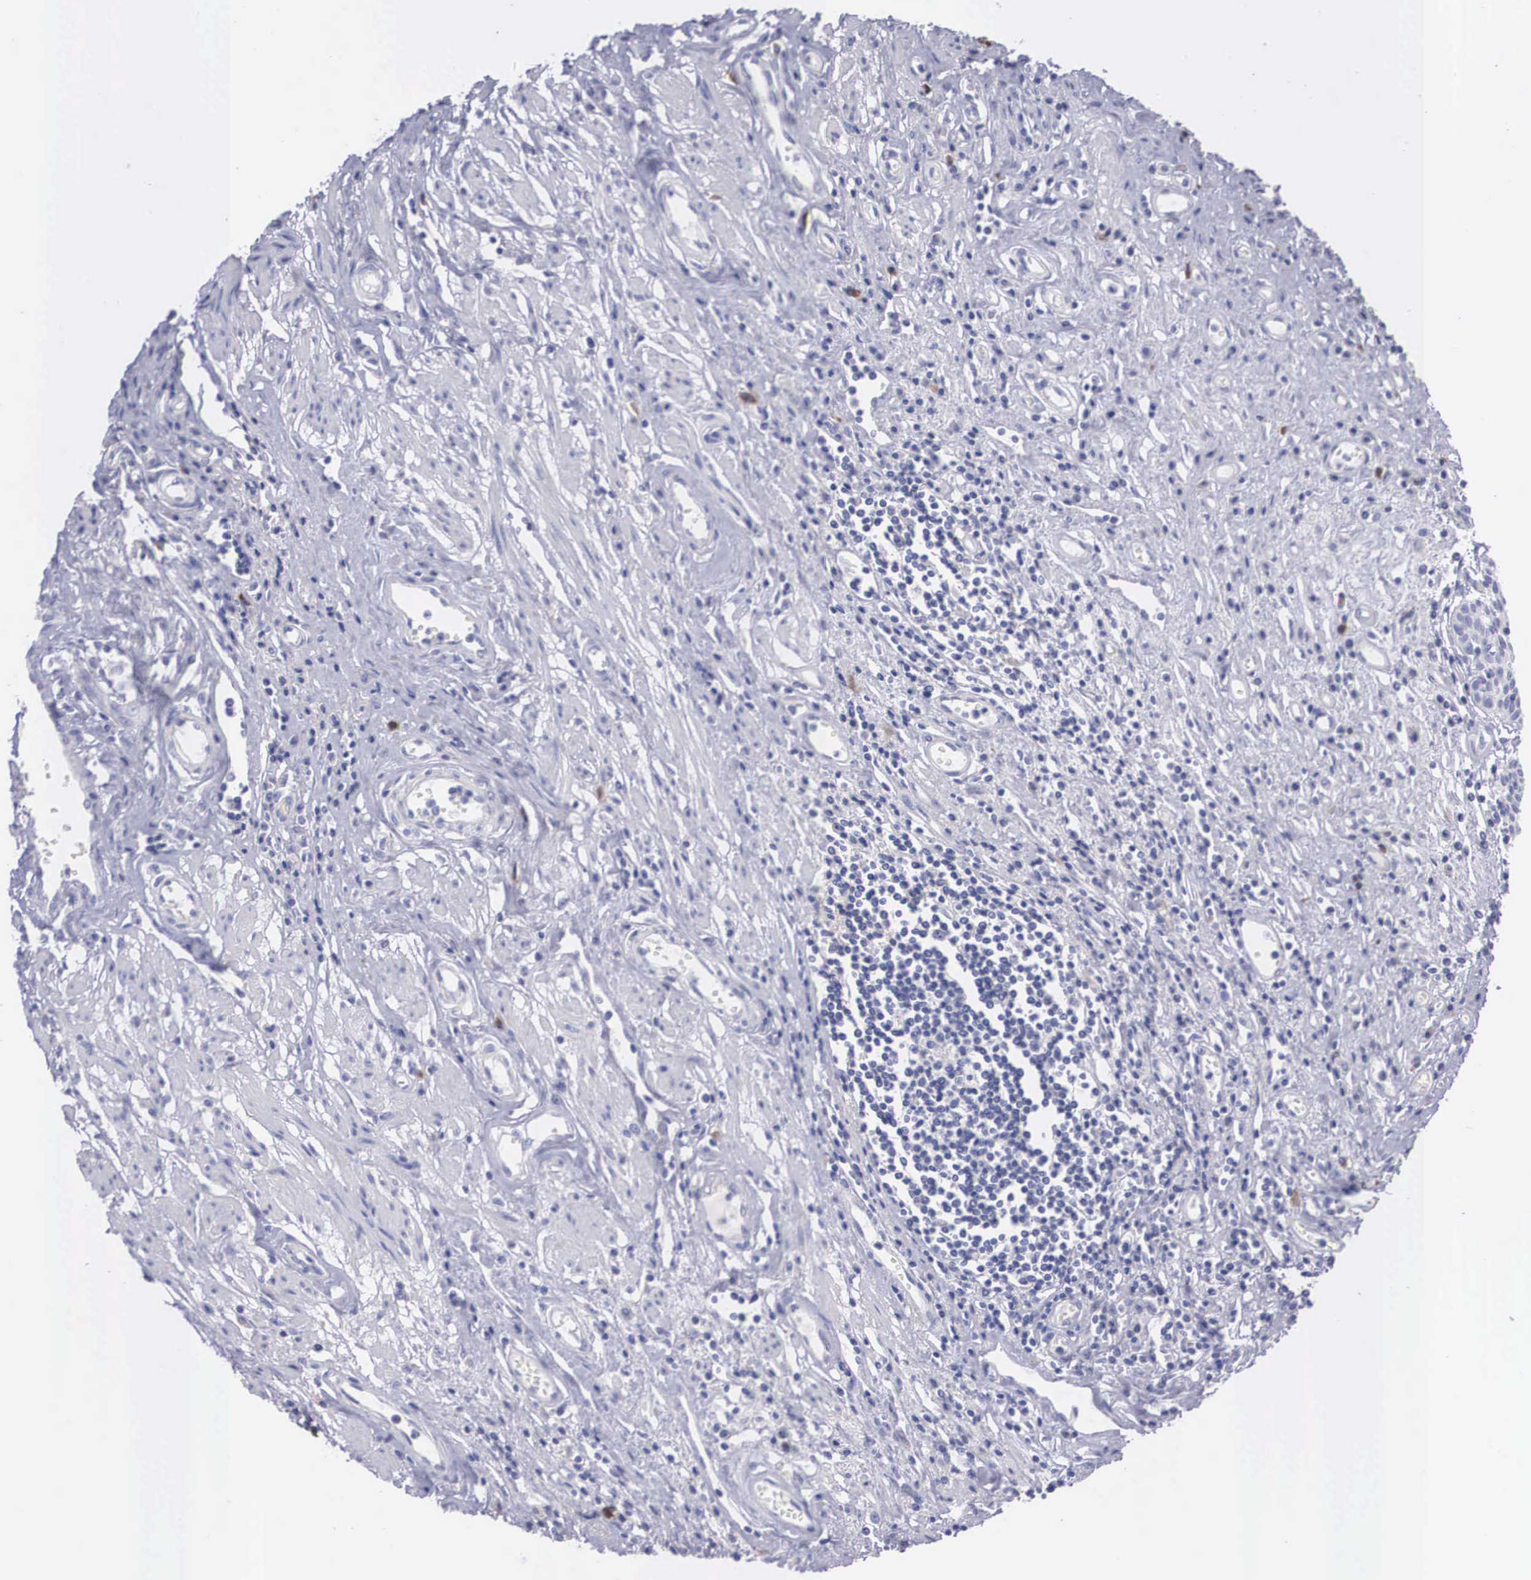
{"staining": {"intensity": "weak", "quantity": "25%-75%", "location": "cytoplasmic/membranous"}, "tissue": "urinary bladder", "cell_type": "Urothelial cells", "image_type": "normal", "snomed": [{"axis": "morphology", "description": "Normal tissue, NOS"}, {"axis": "topography", "description": "Urinary bladder"}], "caption": "Immunohistochemical staining of unremarkable urinary bladder shows low levels of weak cytoplasmic/membranous staining in about 25%-75% of urothelial cells.", "gene": "REPS2", "patient": {"sex": "female", "age": 39}}